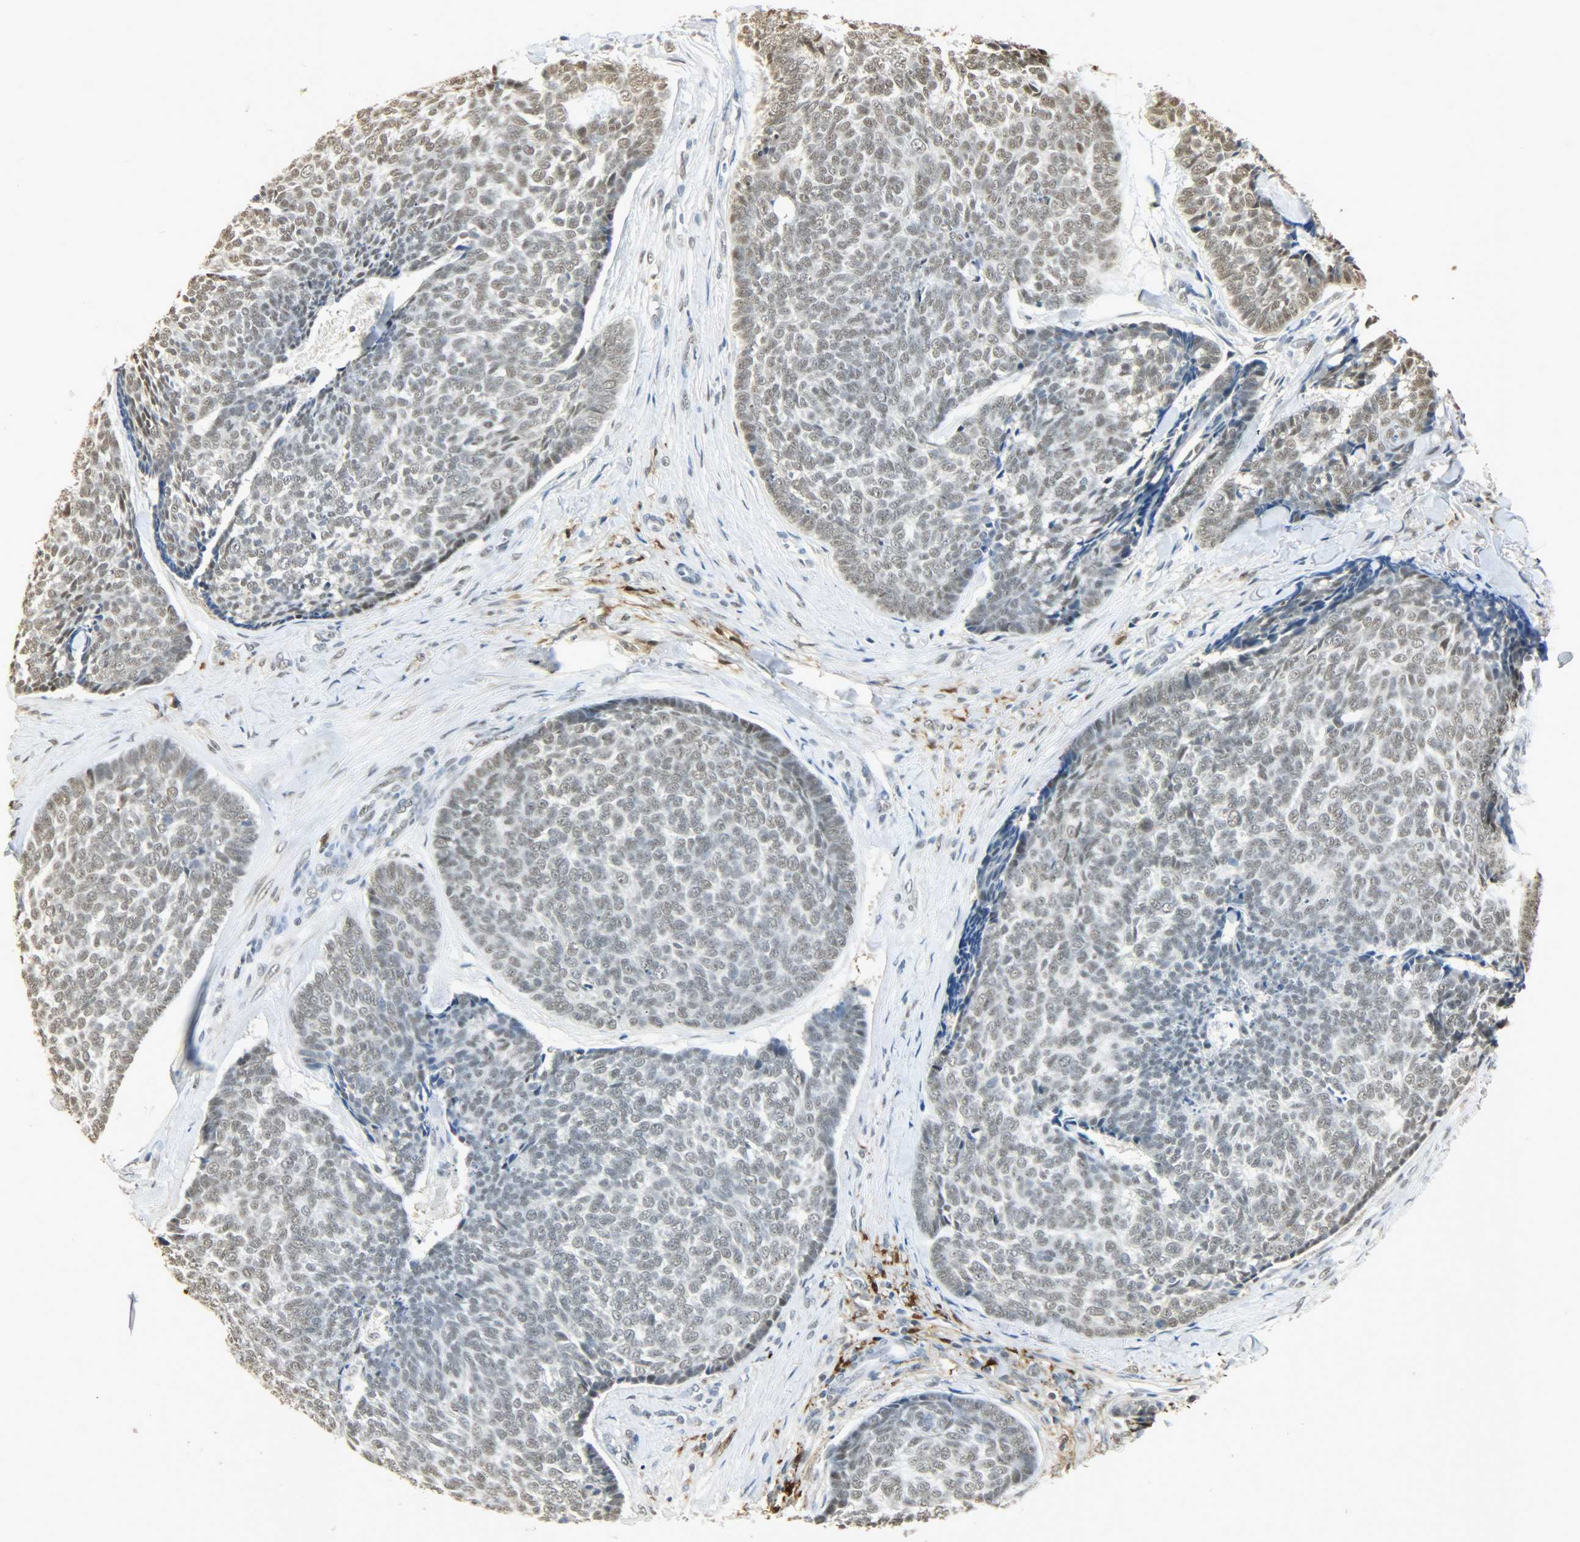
{"staining": {"intensity": "weak", "quantity": ">75%", "location": "nuclear"}, "tissue": "skin cancer", "cell_type": "Tumor cells", "image_type": "cancer", "snomed": [{"axis": "morphology", "description": "Basal cell carcinoma"}, {"axis": "topography", "description": "Skin"}], "caption": "Skin cancer (basal cell carcinoma) was stained to show a protein in brown. There is low levels of weak nuclear positivity in about >75% of tumor cells.", "gene": "NGFR", "patient": {"sex": "male", "age": 84}}